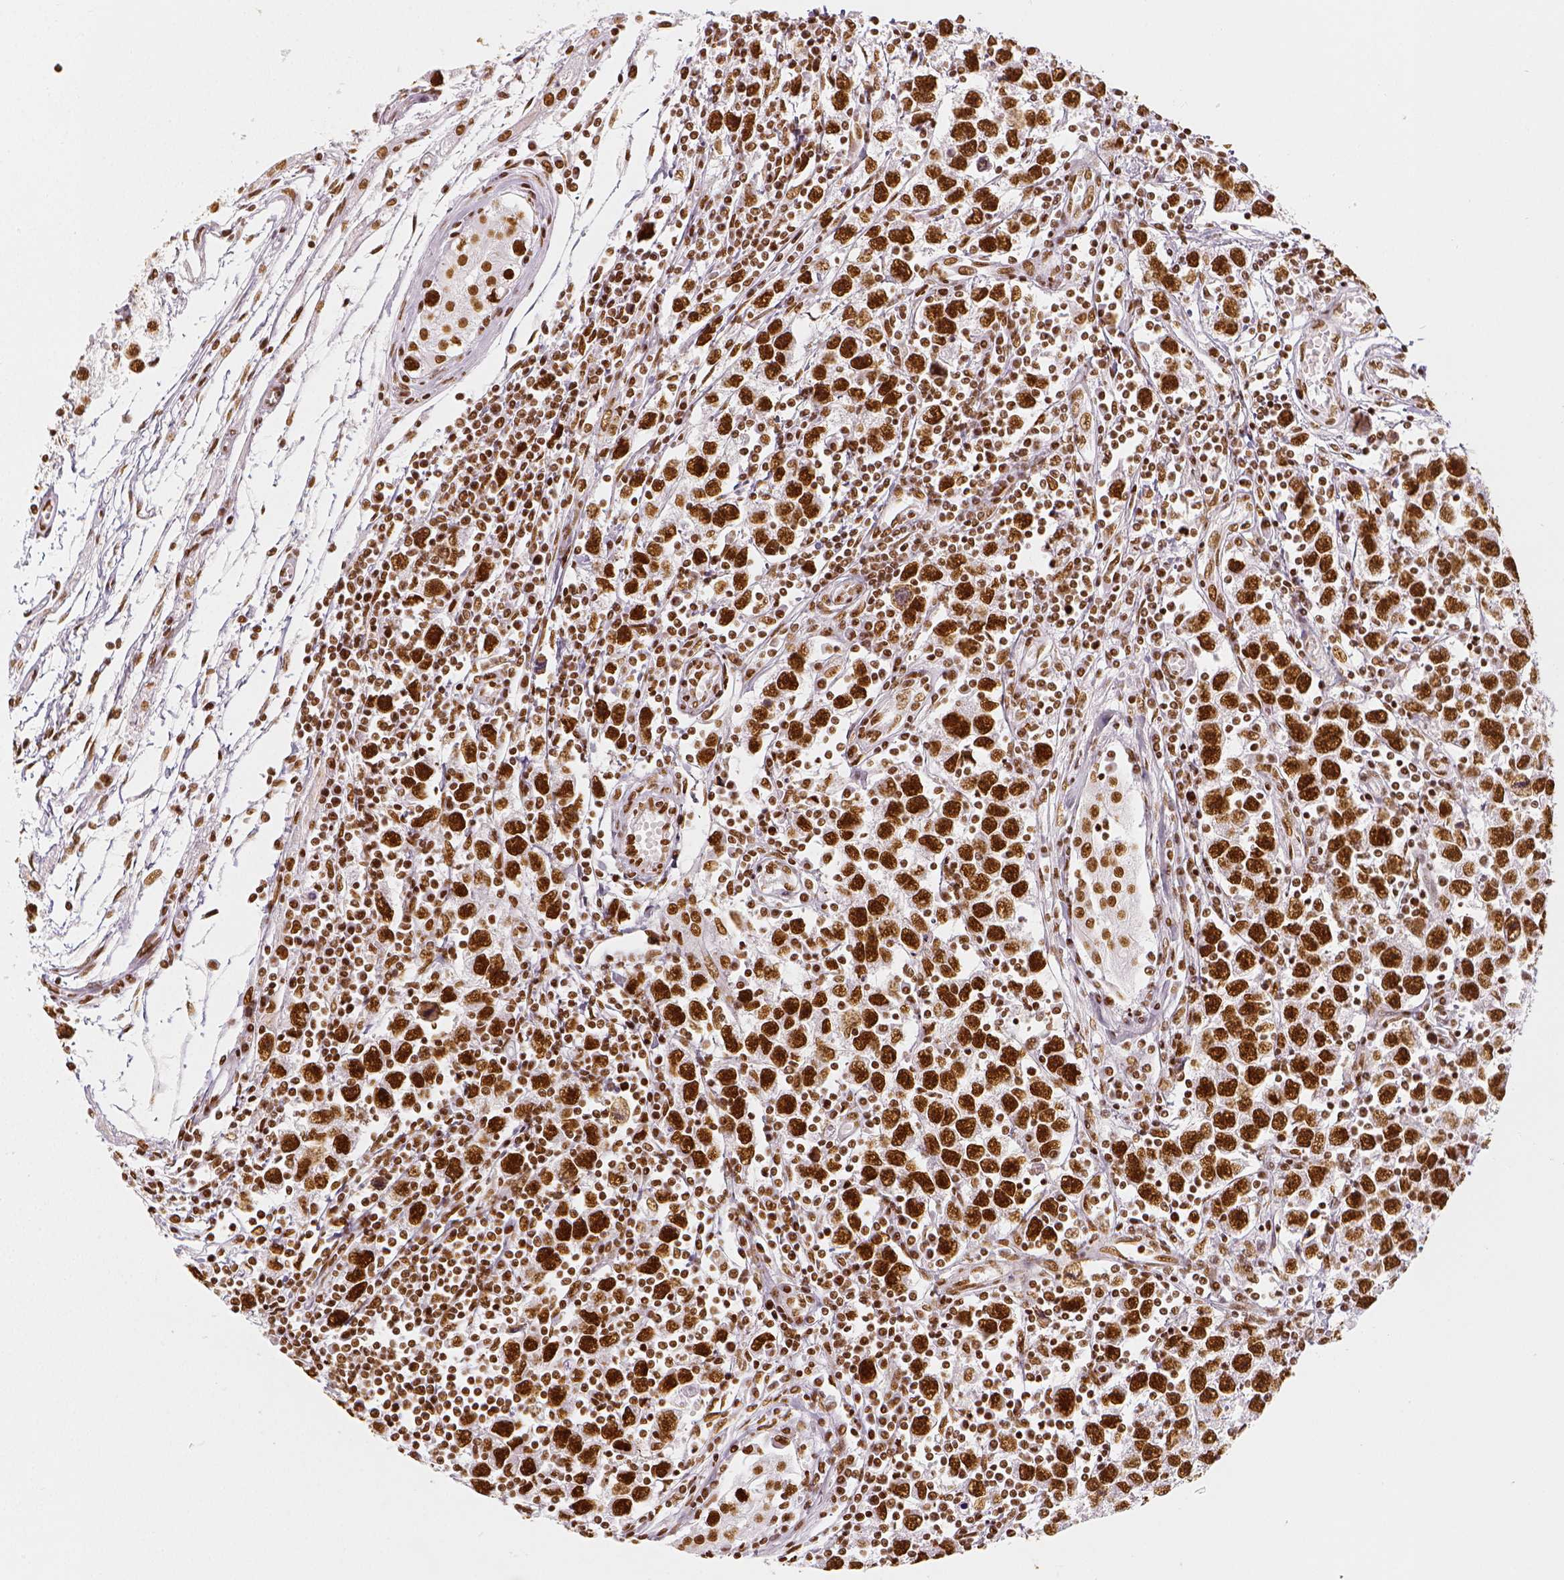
{"staining": {"intensity": "strong", "quantity": ">75%", "location": "nuclear"}, "tissue": "testis cancer", "cell_type": "Tumor cells", "image_type": "cancer", "snomed": [{"axis": "morphology", "description": "Seminoma, NOS"}, {"axis": "topography", "description": "Testis"}], "caption": "Brown immunohistochemical staining in testis cancer exhibits strong nuclear expression in approximately >75% of tumor cells. (brown staining indicates protein expression, while blue staining denotes nuclei).", "gene": "KDM5B", "patient": {"sex": "male", "age": 30}}